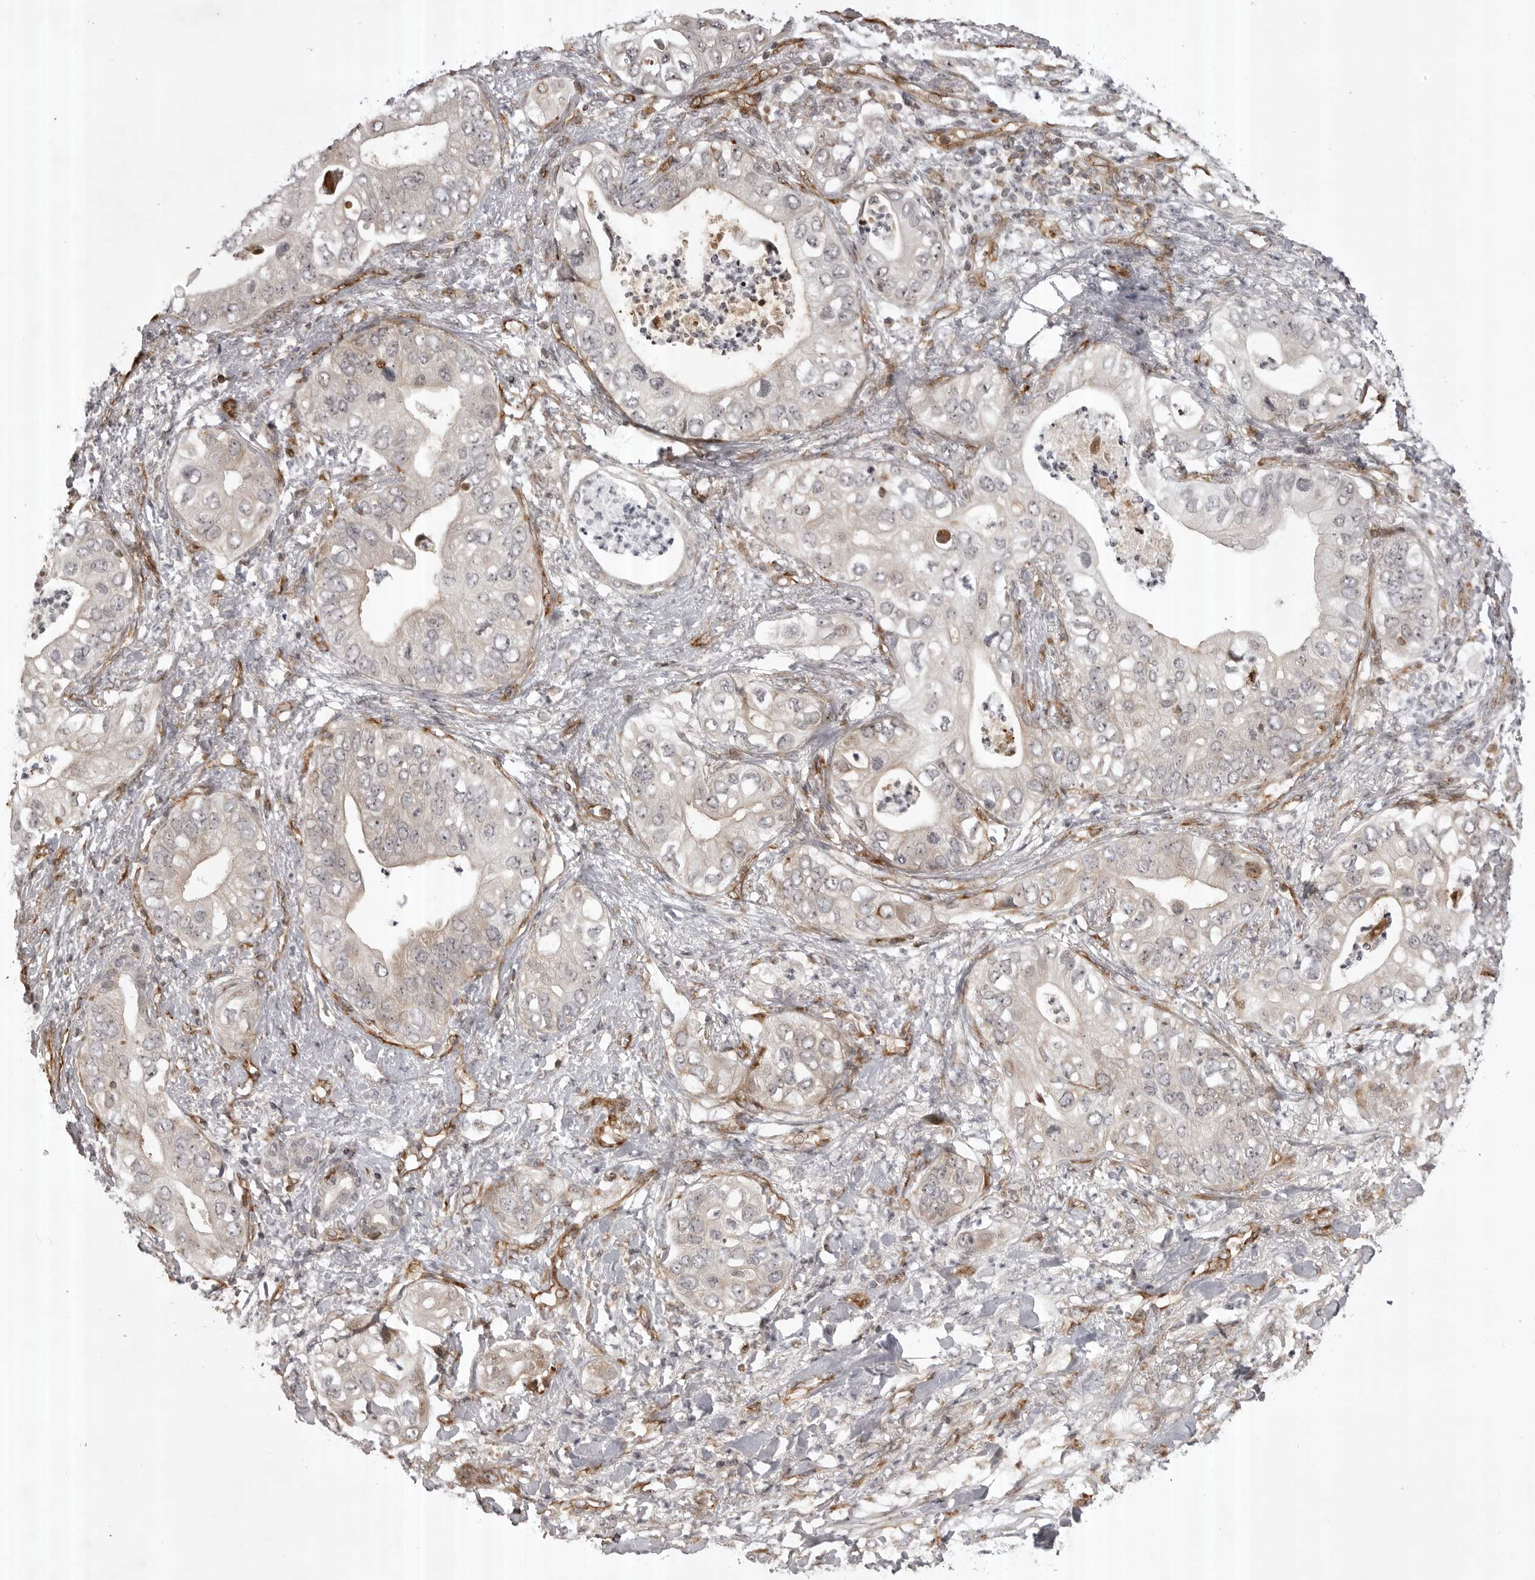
{"staining": {"intensity": "negative", "quantity": "none", "location": "none"}, "tissue": "pancreatic cancer", "cell_type": "Tumor cells", "image_type": "cancer", "snomed": [{"axis": "morphology", "description": "Adenocarcinoma, NOS"}, {"axis": "topography", "description": "Pancreas"}], "caption": "Protein analysis of adenocarcinoma (pancreatic) demonstrates no significant expression in tumor cells.", "gene": "ABL1", "patient": {"sex": "female", "age": 78}}